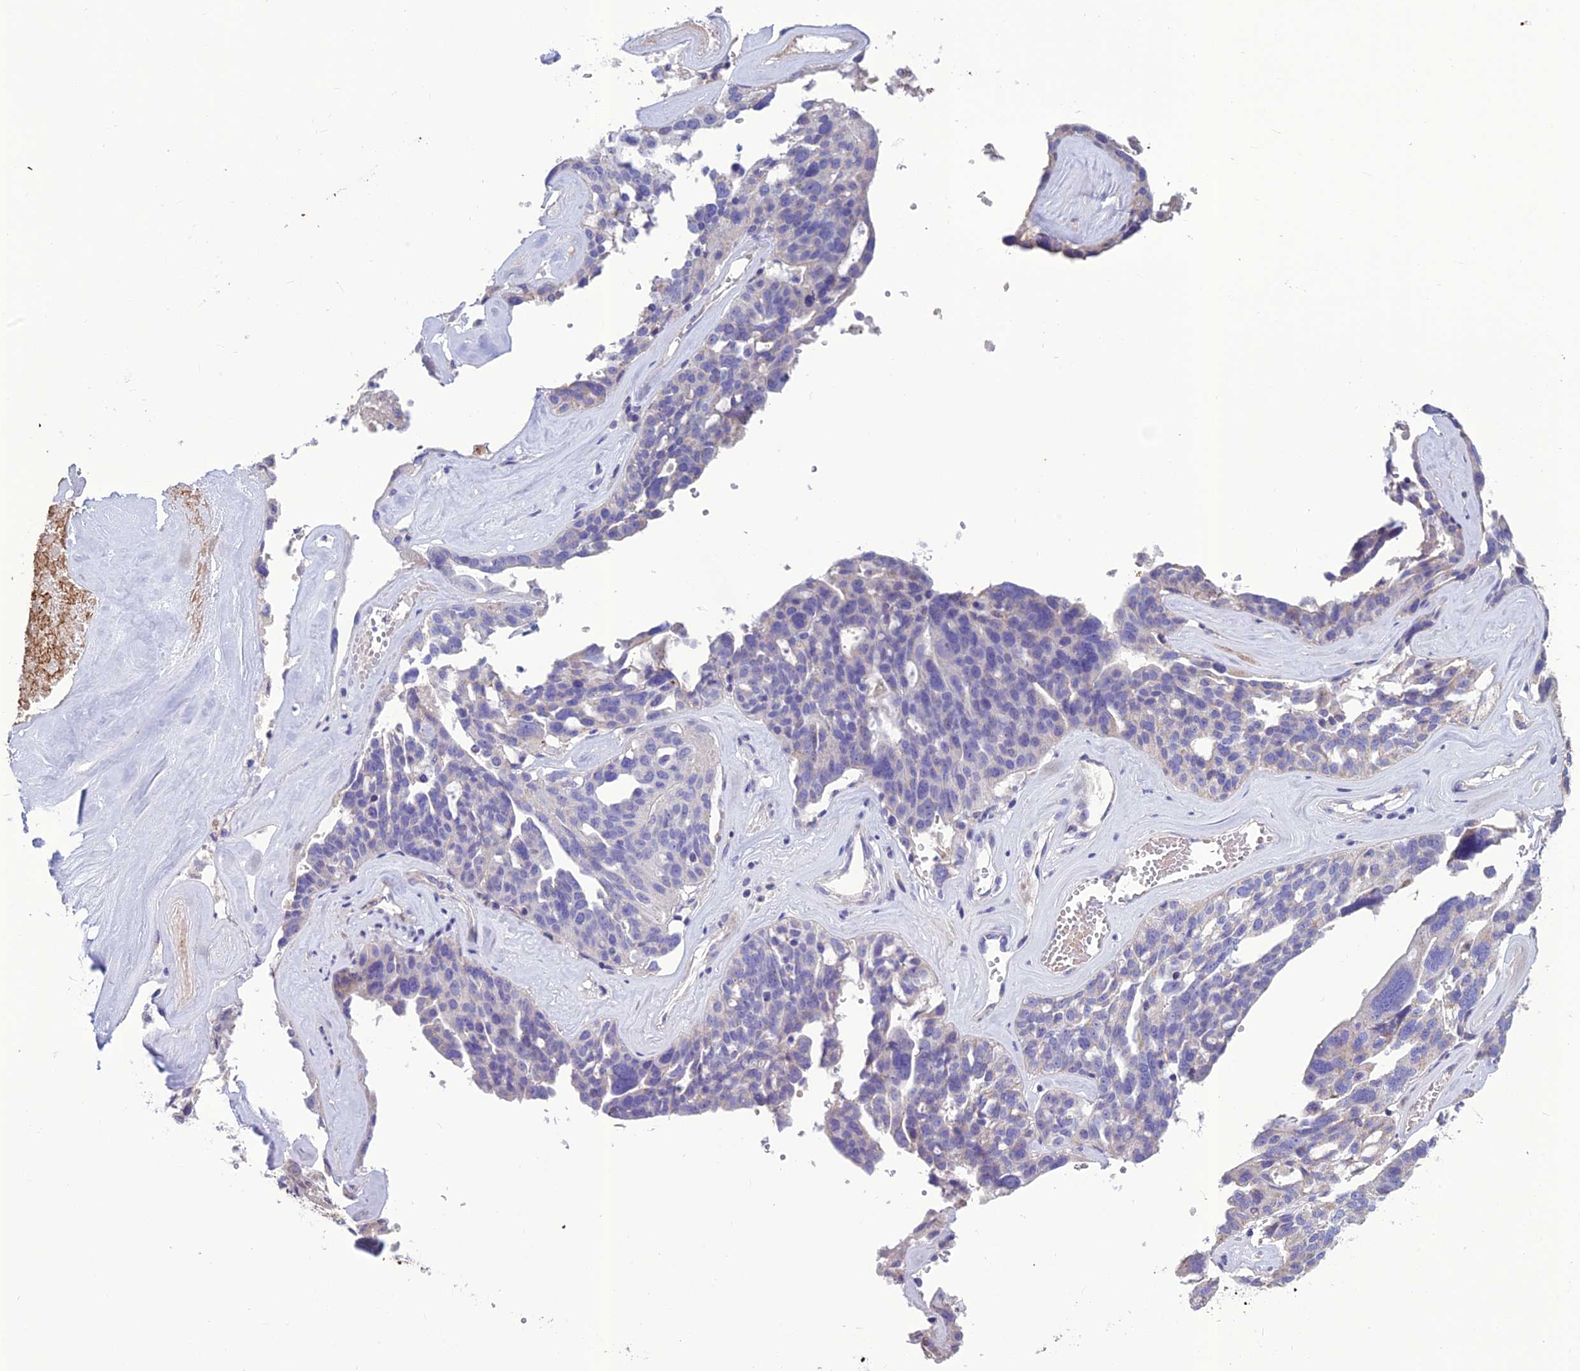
{"staining": {"intensity": "negative", "quantity": "none", "location": "none"}, "tissue": "ovarian cancer", "cell_type": "Tumor cells", "image_type": "cancer", "snomed": [{"axis": "morphology", "description": "Cystadenocarcinoma, serous, NOS"}, {"axis": "topography", "description": "Ovary"}], "caption": "IHC image of human ovarian cancer stained for a protein (brown), which exhibits no staining in tumor cells. (DAB immunohistochemistry, high magnification).", "gene": "BHMT2", "patient": {"sex": "female", "age": 59}}